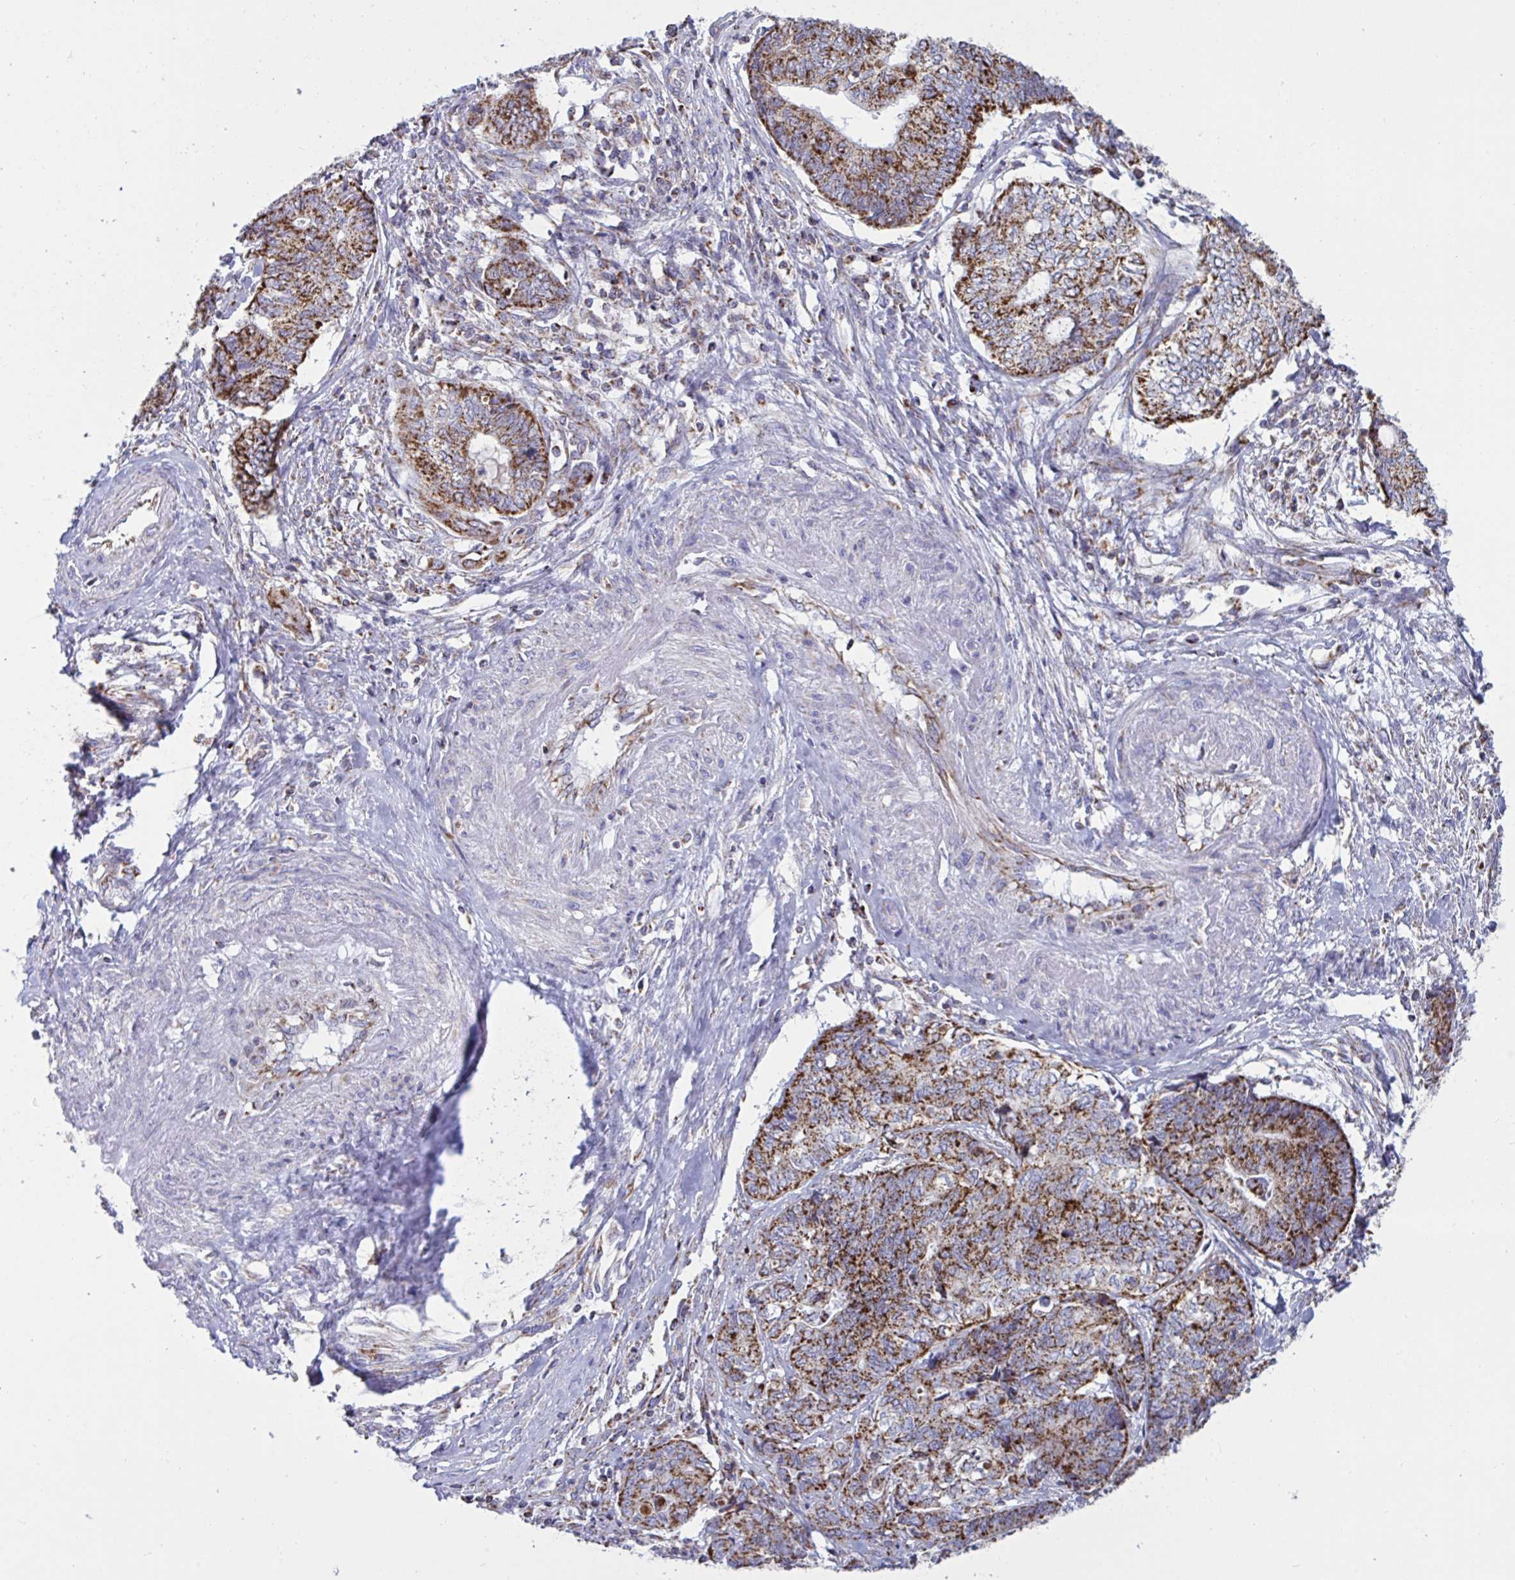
{"staining": {"intensity": "strong", "quantity": "25%-75%", "location": "cytoplasmic/membranous"}, "tissue": "endometrial cancer", "cell_type": "Tumor cells", "image_type": "cancer", "snomed": [{"axis": "morphology", "description": "Adenocarcinoma, NOS"}, {"axis": "topography", "description": "Uterus"}, {"axis": "topography", "description": "Endometrium"}], "caption": "An image showing strong cytoplasmic/membranous staining in about 25%-75% of tumor cells in endometrial cancer (adenocarcinoma), as visualized by brown immunohistochemical staining.", "gene": "HSPE1", "patient": {"sex": "female", "age": 70}}